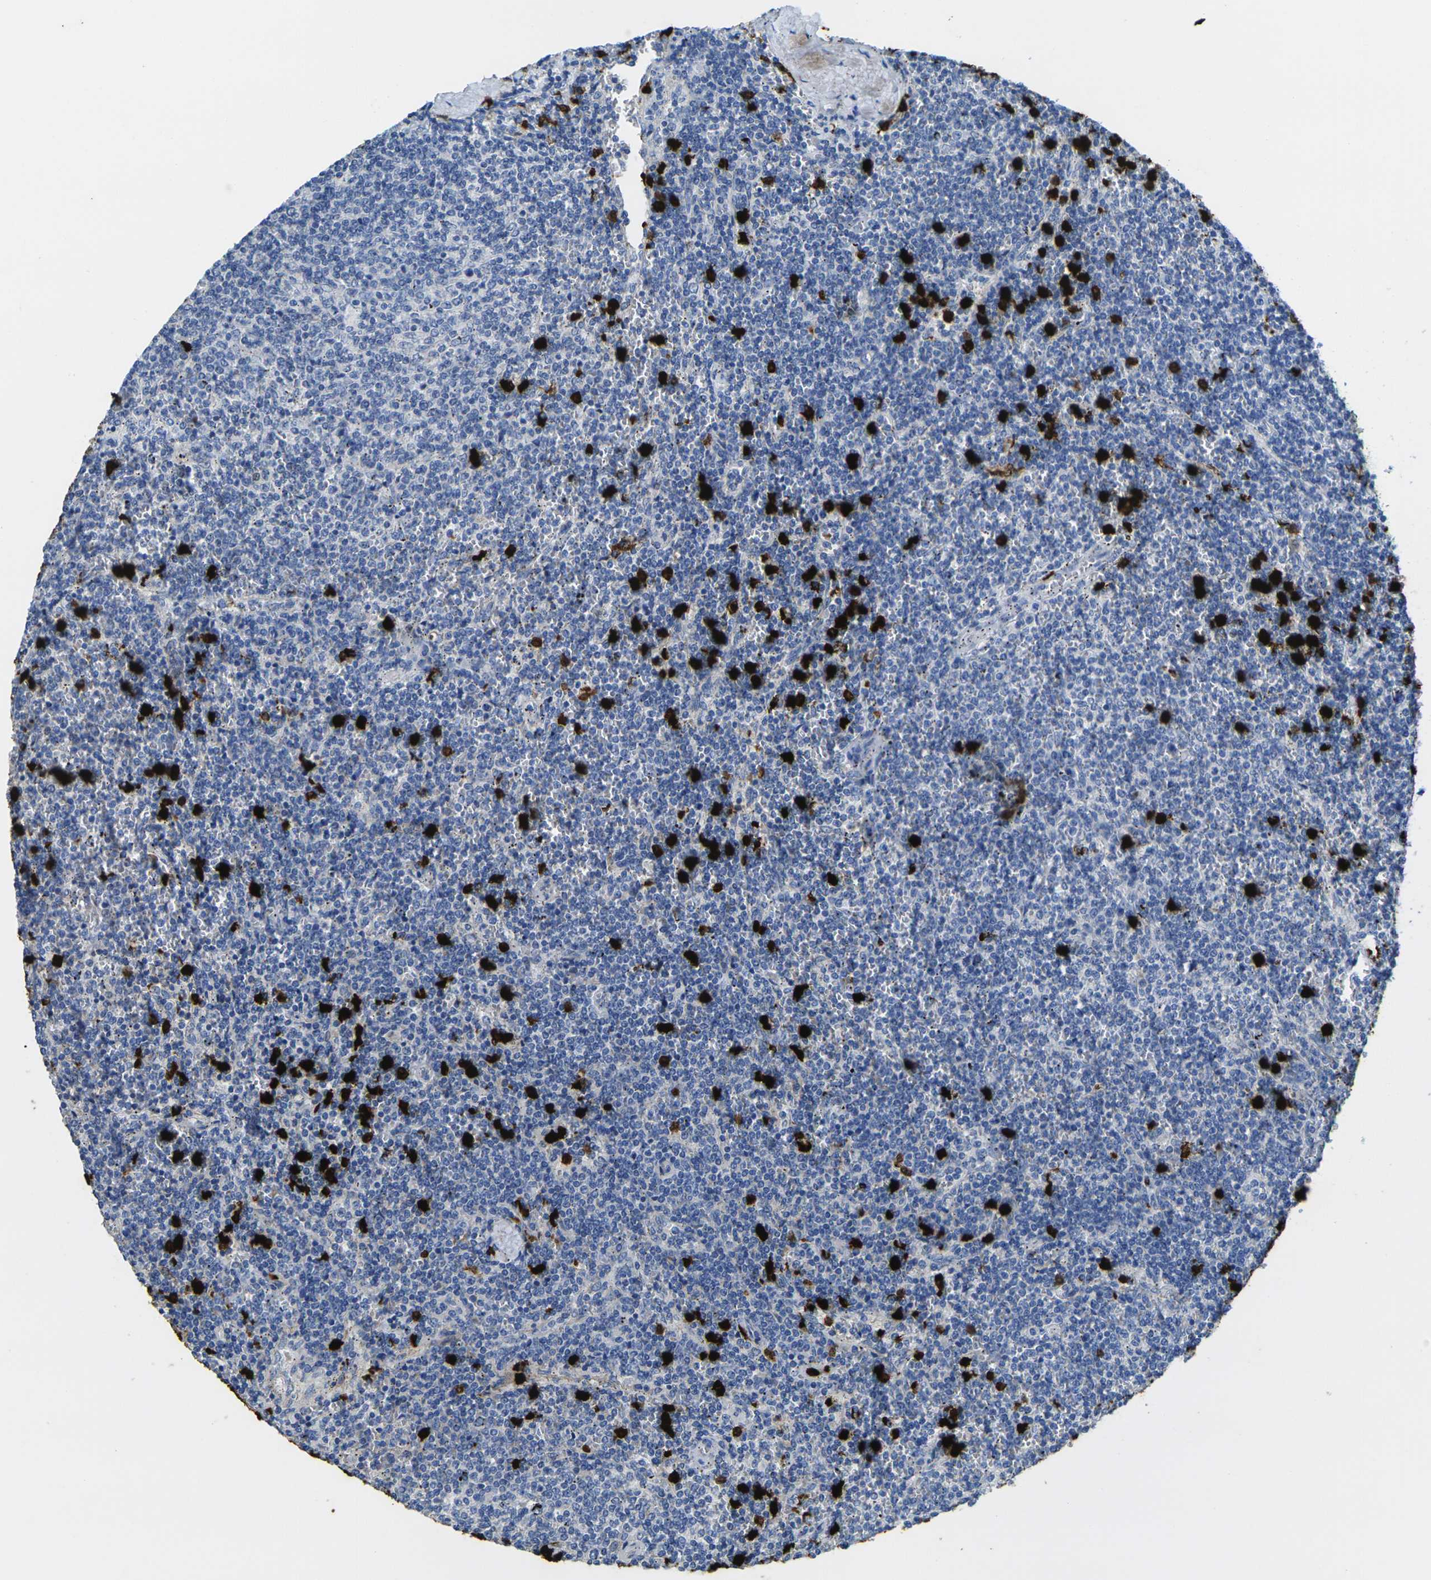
{"staining": {"intensity": "negative", "quantity": "none", "location": "none"}, "tissue": "lymphoma", "cell_type": "Tumor cells", "image_type": "cancer", "snomed": [{"axis": "morphology", "description": "Malignant lymphoma, non-Hodgkin's type, Low grade"}, {"axis": "topography", "description": "Spleen"}], "caption": "Immunohistochemistry of human lymphoma demonstrates no positivity in tumor cells. Brightfield microscopy of immunohistochemistry stained with DAB (brown) and hematoxylin (blue), captured at high magnification.", "gene": "S100A9", "patient": {"sex": "female", "age": 50}}